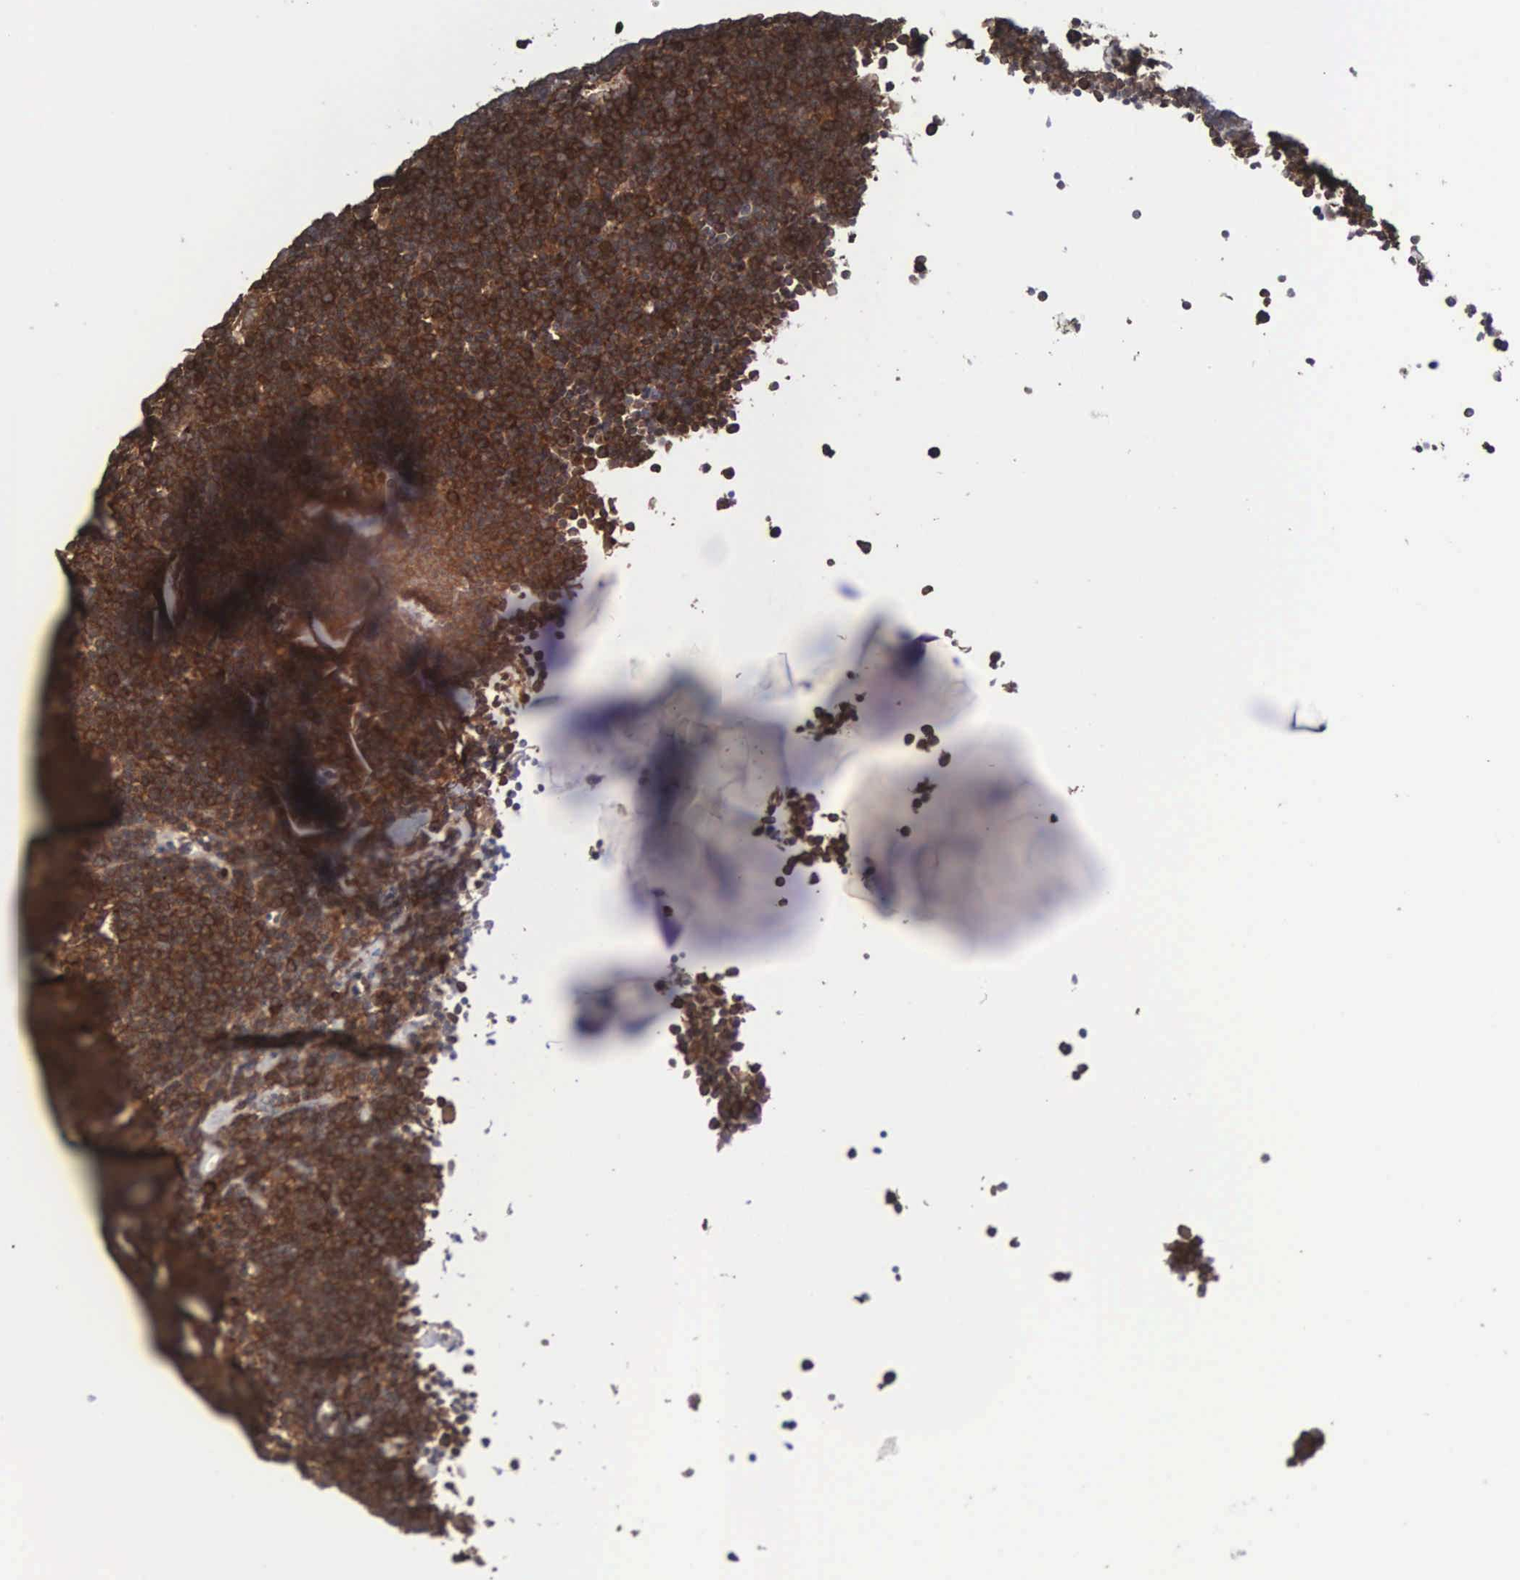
{"staining": {"intensity": "moderate", "quantity": ">75%", "location": "cytoplasmic/membranous"}, "tissue": "lymphoma", "cell_type": "Tumor cells", "image_type": "cancer", "snomed": [{"axis": "morphology", "description": "Malignant lymphoma, non-Hodgkin's type, Low grade"}, {"axis": "topography", "description": "Lymph node"}], "caption": "Lymphoma stained for a protein (brown) reveals moderate cytoplasmic/membranous positive expression in approximately >75% of tumor cells.", "gene": "MTHFD1", "patient": {"sex": "male", "age": 65}}